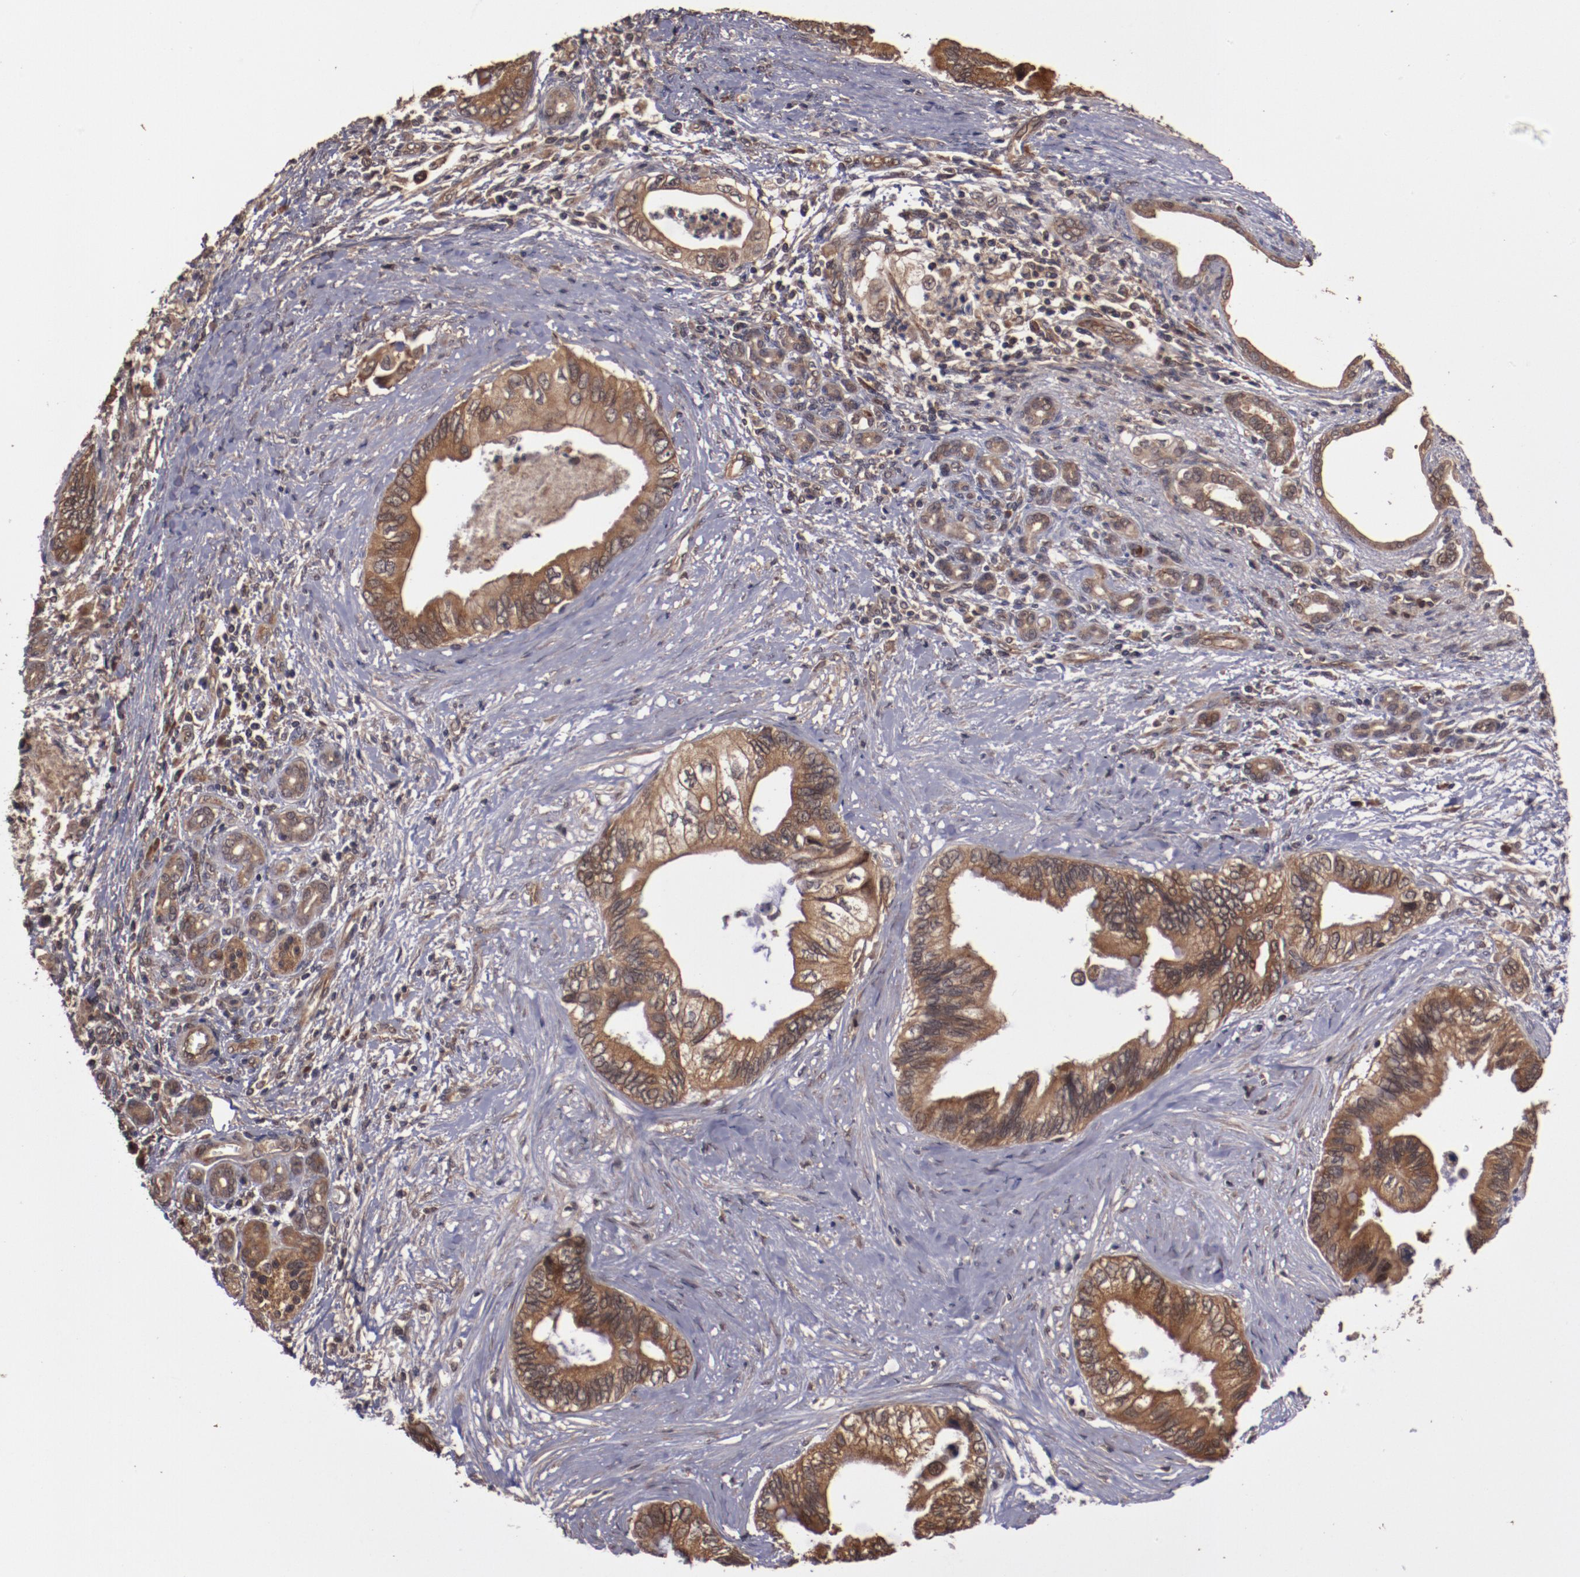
{"staining": {"intensity": "strong", "quantity": ">75%", "location": "cytoplasmic/membranous"}, "tissue": "pancreatic cancer", "cell_type": "Tumor cells", "image_type": "cancer", "snomed": [{"axis": "morphology", "description": "Adenocarcinoma, NOS"}, {"axis": "topography", "description": "Pancreas"}], "caption": "A high-resolution image shows IHC staining of pancreatic adenocarcinoma, which demonstrates strong cytoplasmic/membranous expression in approximately >75% of tumor cells.", "gene": "TXNDC16", "patient": {"sex": "female", "age": 66}}